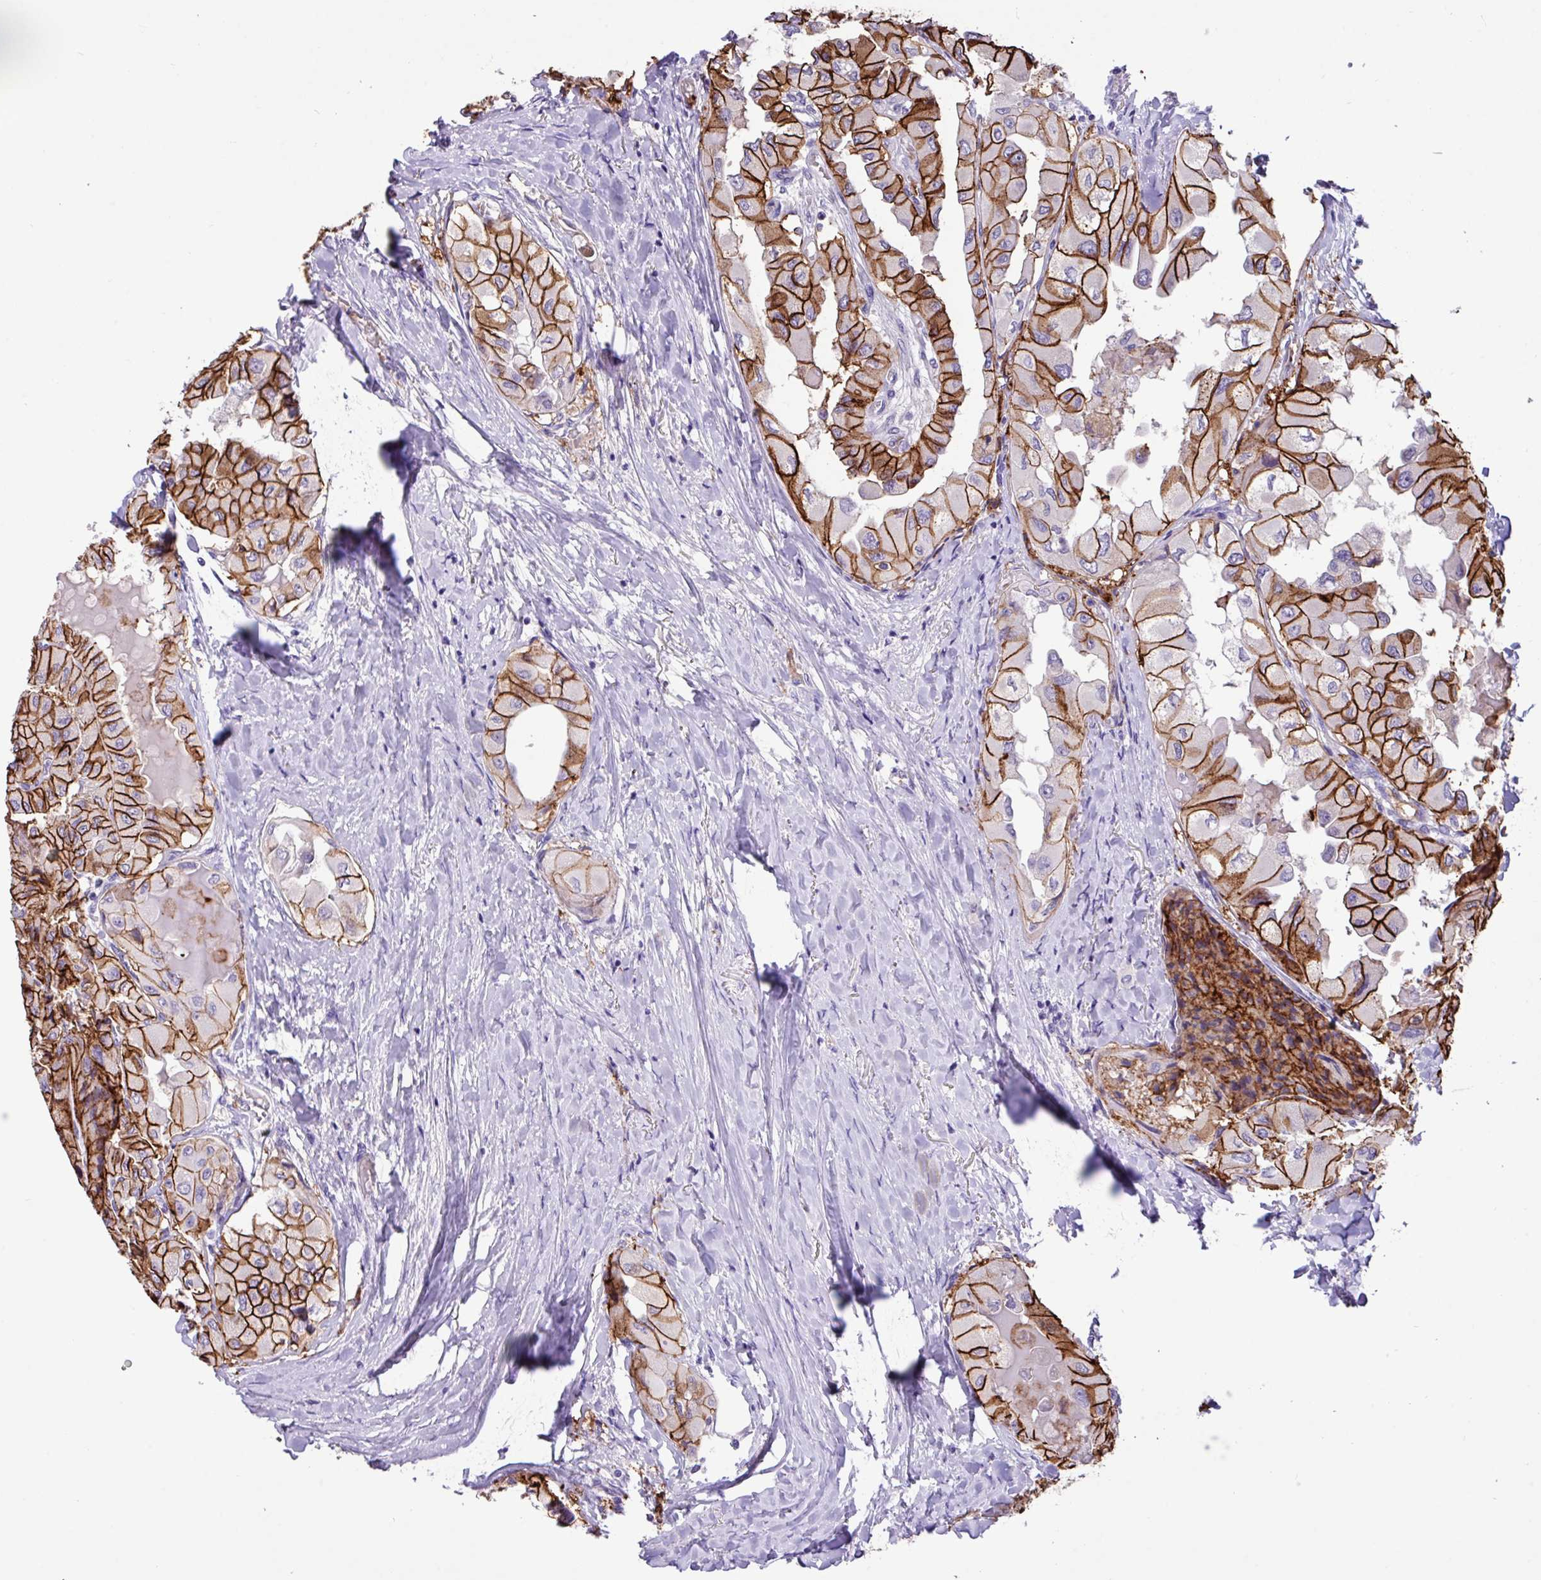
{"staining": {"intensity": "strong", "quantity": ">75%", "location": "cytoplasmic/membranous"}, "tissue": "thyroid cancer", "cell_type": "Tumor cells", "image_type": "cancer", "snomed": [{"axis": "morphology", "description": "Normal tissue, NOS"}, {"axis": "morphology", "description": "Papillary adenocarcinoma, NOS"}, {"axis": "topography", "description": "Thyroid gland"}], "caption": "Protein analysis of thyroid papillary adenocarcinoma tissue demonstrates strong cytoplasmic/membranous expression in approximately >75% of tumor cells. (brown staining indicates protein expression, while blue staining denotes nuclei).", "gene": "EPCAM", "patient": {"sex": "female", "age": 59}}